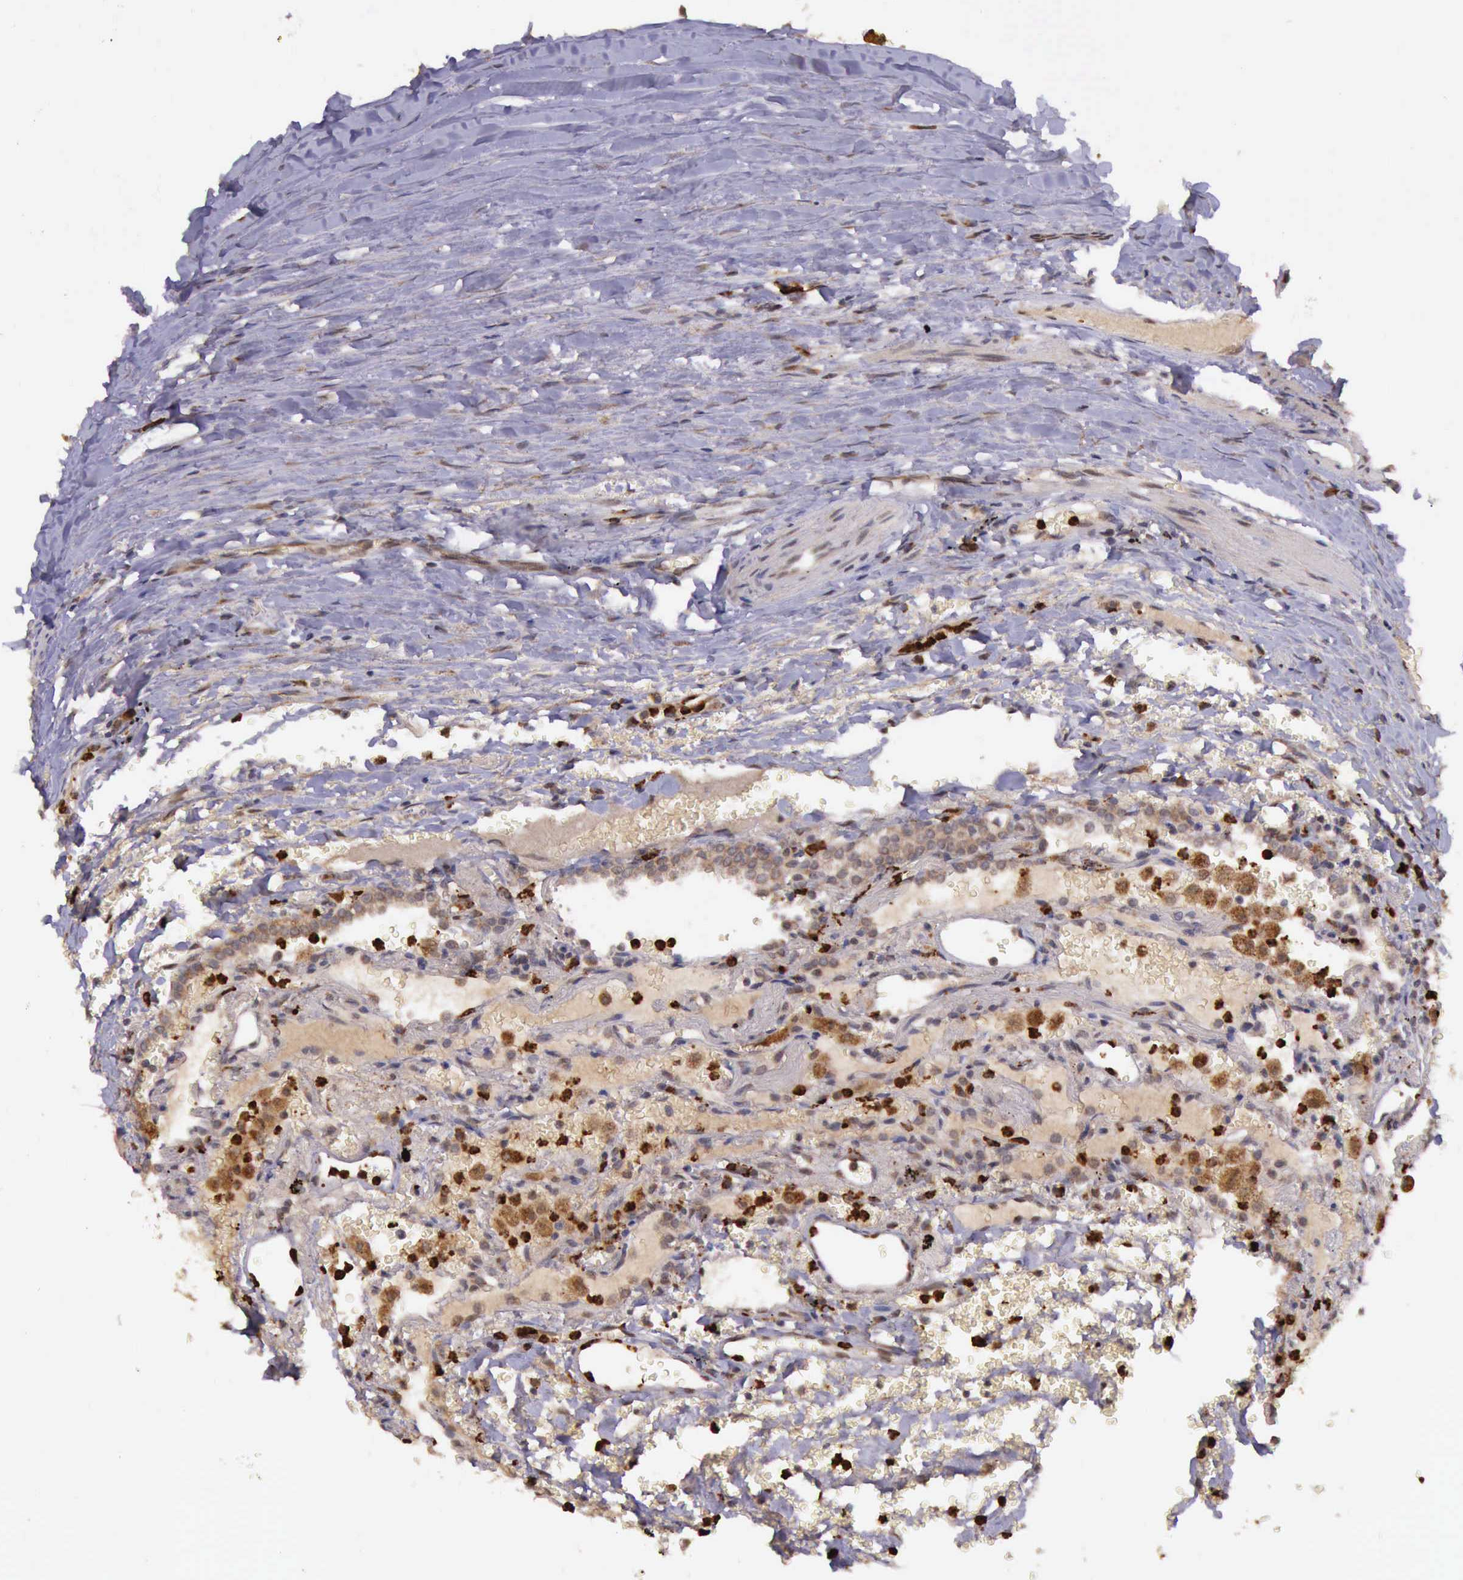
{"staining": {"intensity": "strong", "quantity": ">75%", "location": "cytoplasmic/membranous"}, "tissue": "carcinoid", "cell_type": "Tumor cells", "image_type": "cancer", "snomed": [{"axis": "morphology", "description": "Carcinoid, malignant, NOS"}, {"axis": "topography", "description": "Bronchus"}], "caption": "Protein staining reveals strong cytoplasmic/membranous staining in approximately >75% of tumor cells in carcinoid.", "gene": "ARMCX3", "patient": {"sex": "male", "age": 55}}